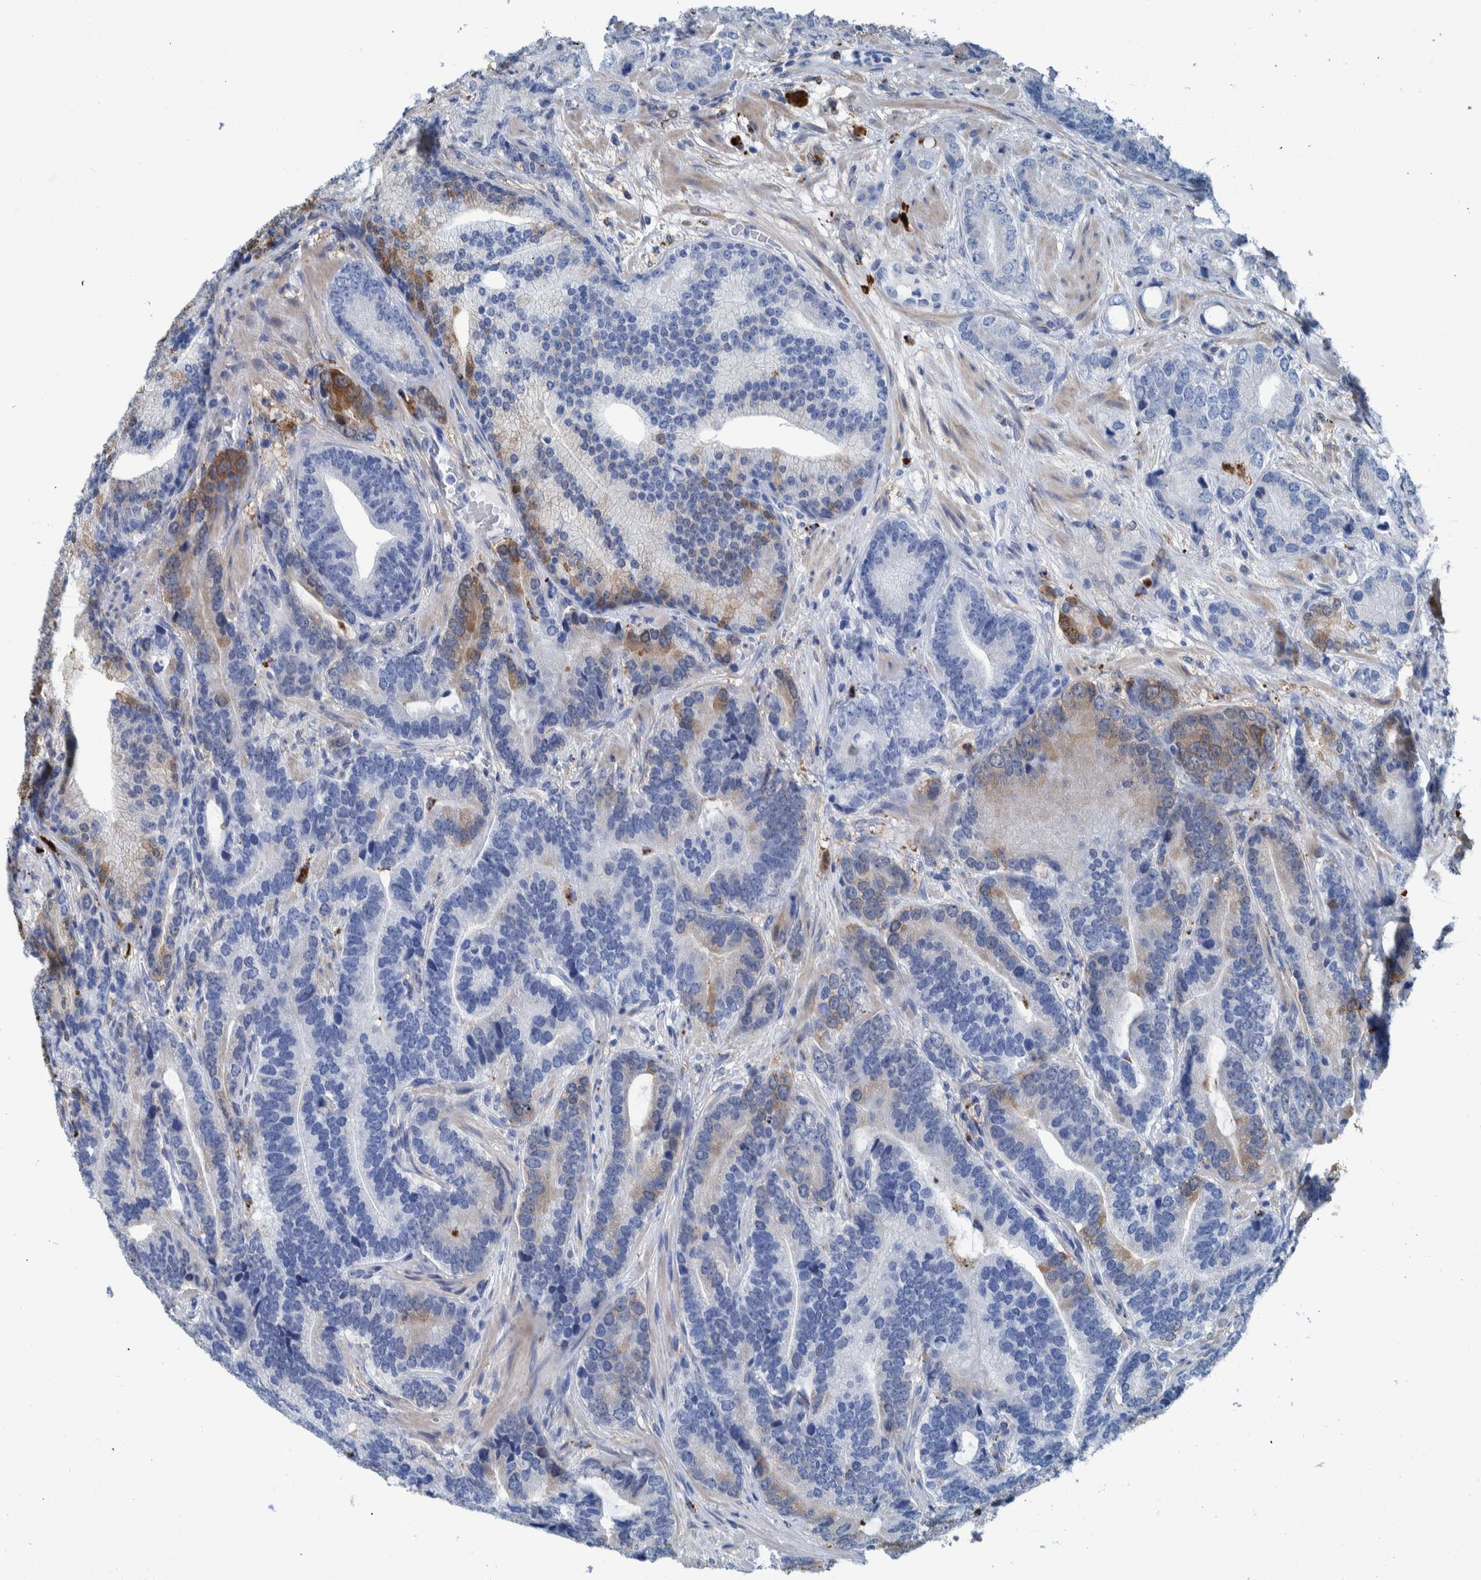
{"staining": {"intensity": "moderate", "quantity": "<25%", "location": "cytoplasmic/membranous"}, "tissue": "prostate cancer", "cell_type": "Tumor cells", "image_type": "cancer", "snomed": [{"axis": "morphology", "description": "Adenocarcinoma, High grade"}, {"axis": "topography", "description": "Prostate"}], "caption": "Brown immunohistochemical staining in human prostate cancer reveals moderate cytoplasmic/membranous positivity in approximately <25% of tumor cells.", "gene": "IDO1", "patient": {"sex": "male", "age": 55}}